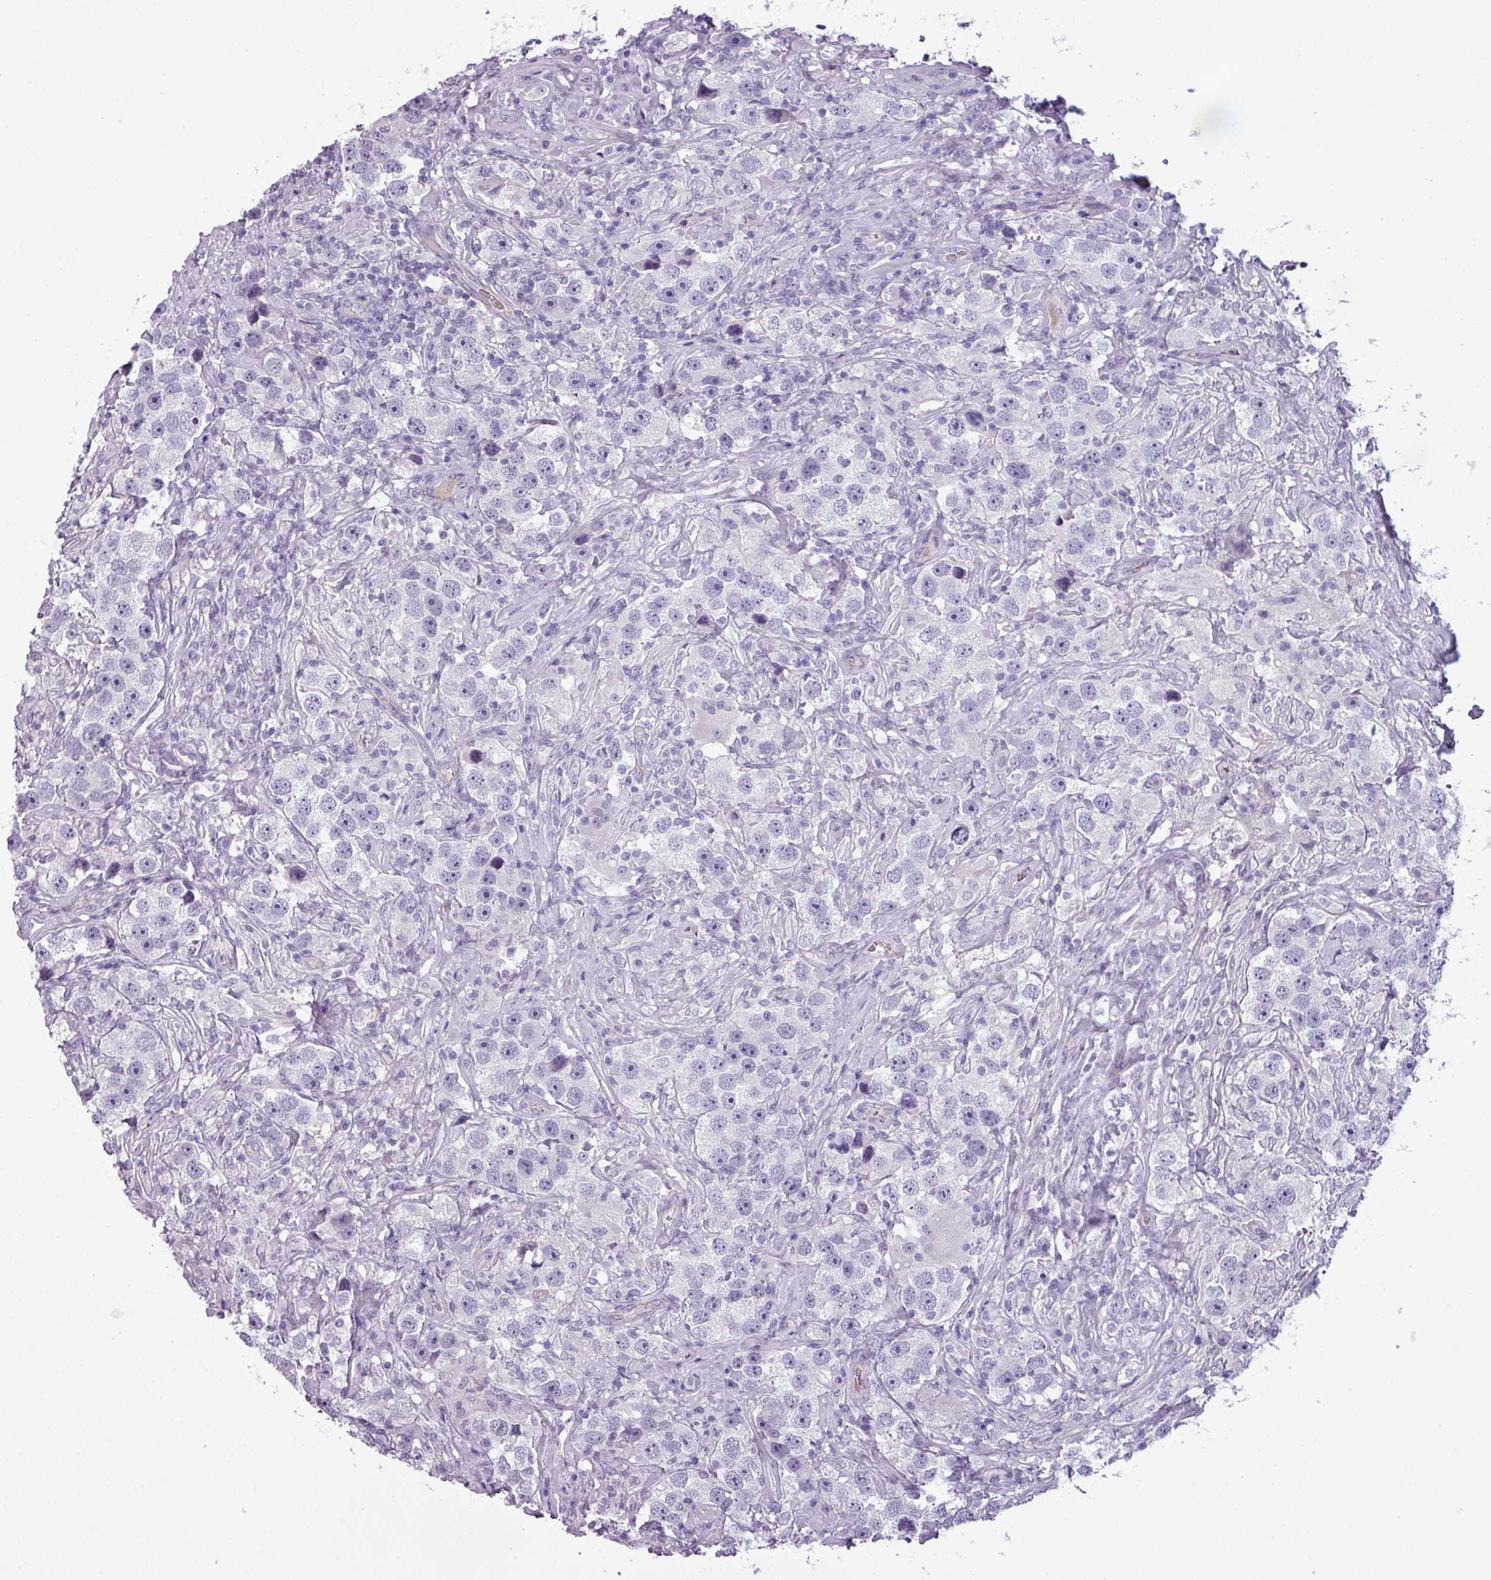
{"staining": {"intensity": "negative", "quantity": "none", "location": "none"}, "tissue": "testis cancer", "cell_type": "Tumor cells", "image_type": "cancer", "snomed": [{"axis": "morphology", "description": "Seminoma, NOS"}, {"axis": "topography", "description": "Testis"}], "caption": "High power microscopy photomicrograph of an immunohistochemistry (IHC) image of testis cancer (seminoma), revealing no significant staining in tumor cells. (Stains: DAB (3,3'-diaminobenzidine) immunohistochemistry (IHC) with hematoxylin counter stain, Microscopy: brightfield microscopy at high magnification).", "gene": "AREL1", "patient": {"sex": "male", "age": 49}}